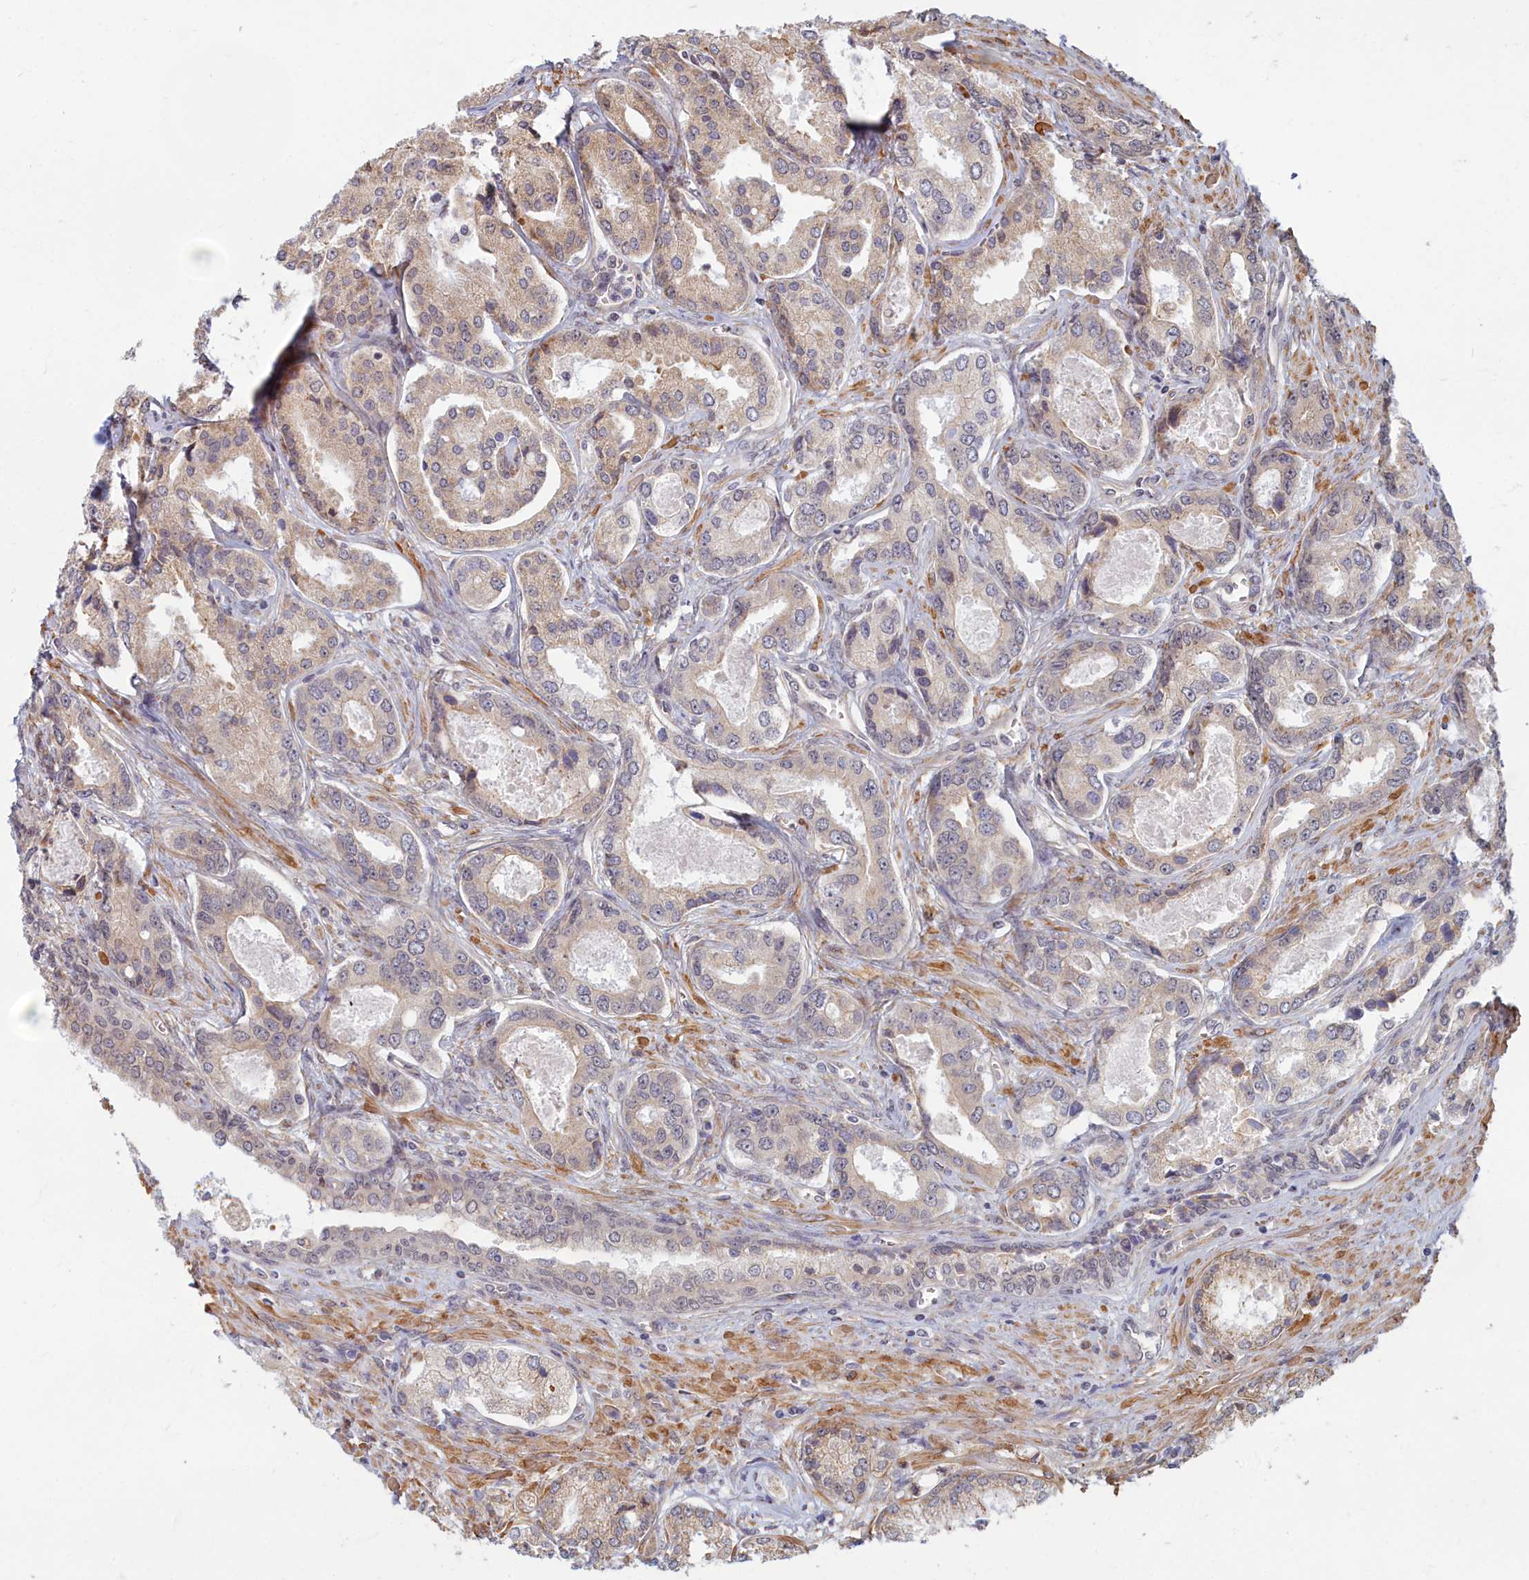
{"staining": {"intensity": "weak", "quantity": "25%-75%", "location": "cytoplasmic/membranous"}, "tissue": "prostate cancer", "cell_type": "Tumor cells", "image_type": "cancer", "snomed": [{"axis": "morphology", "description": "Adenocarcinoma, Low grade"}, {"axis": "topography", "description": "Prostate"}], "caption": "Immunohistochemical staining of prostate cancer (low-grade adenocarcinoma) reveals weak cytoplasmic/membranous protein staining in about 25%-75% of tumor cells.", "gene": "MAK16", "patient": {"sex": "male", "age": 68}}